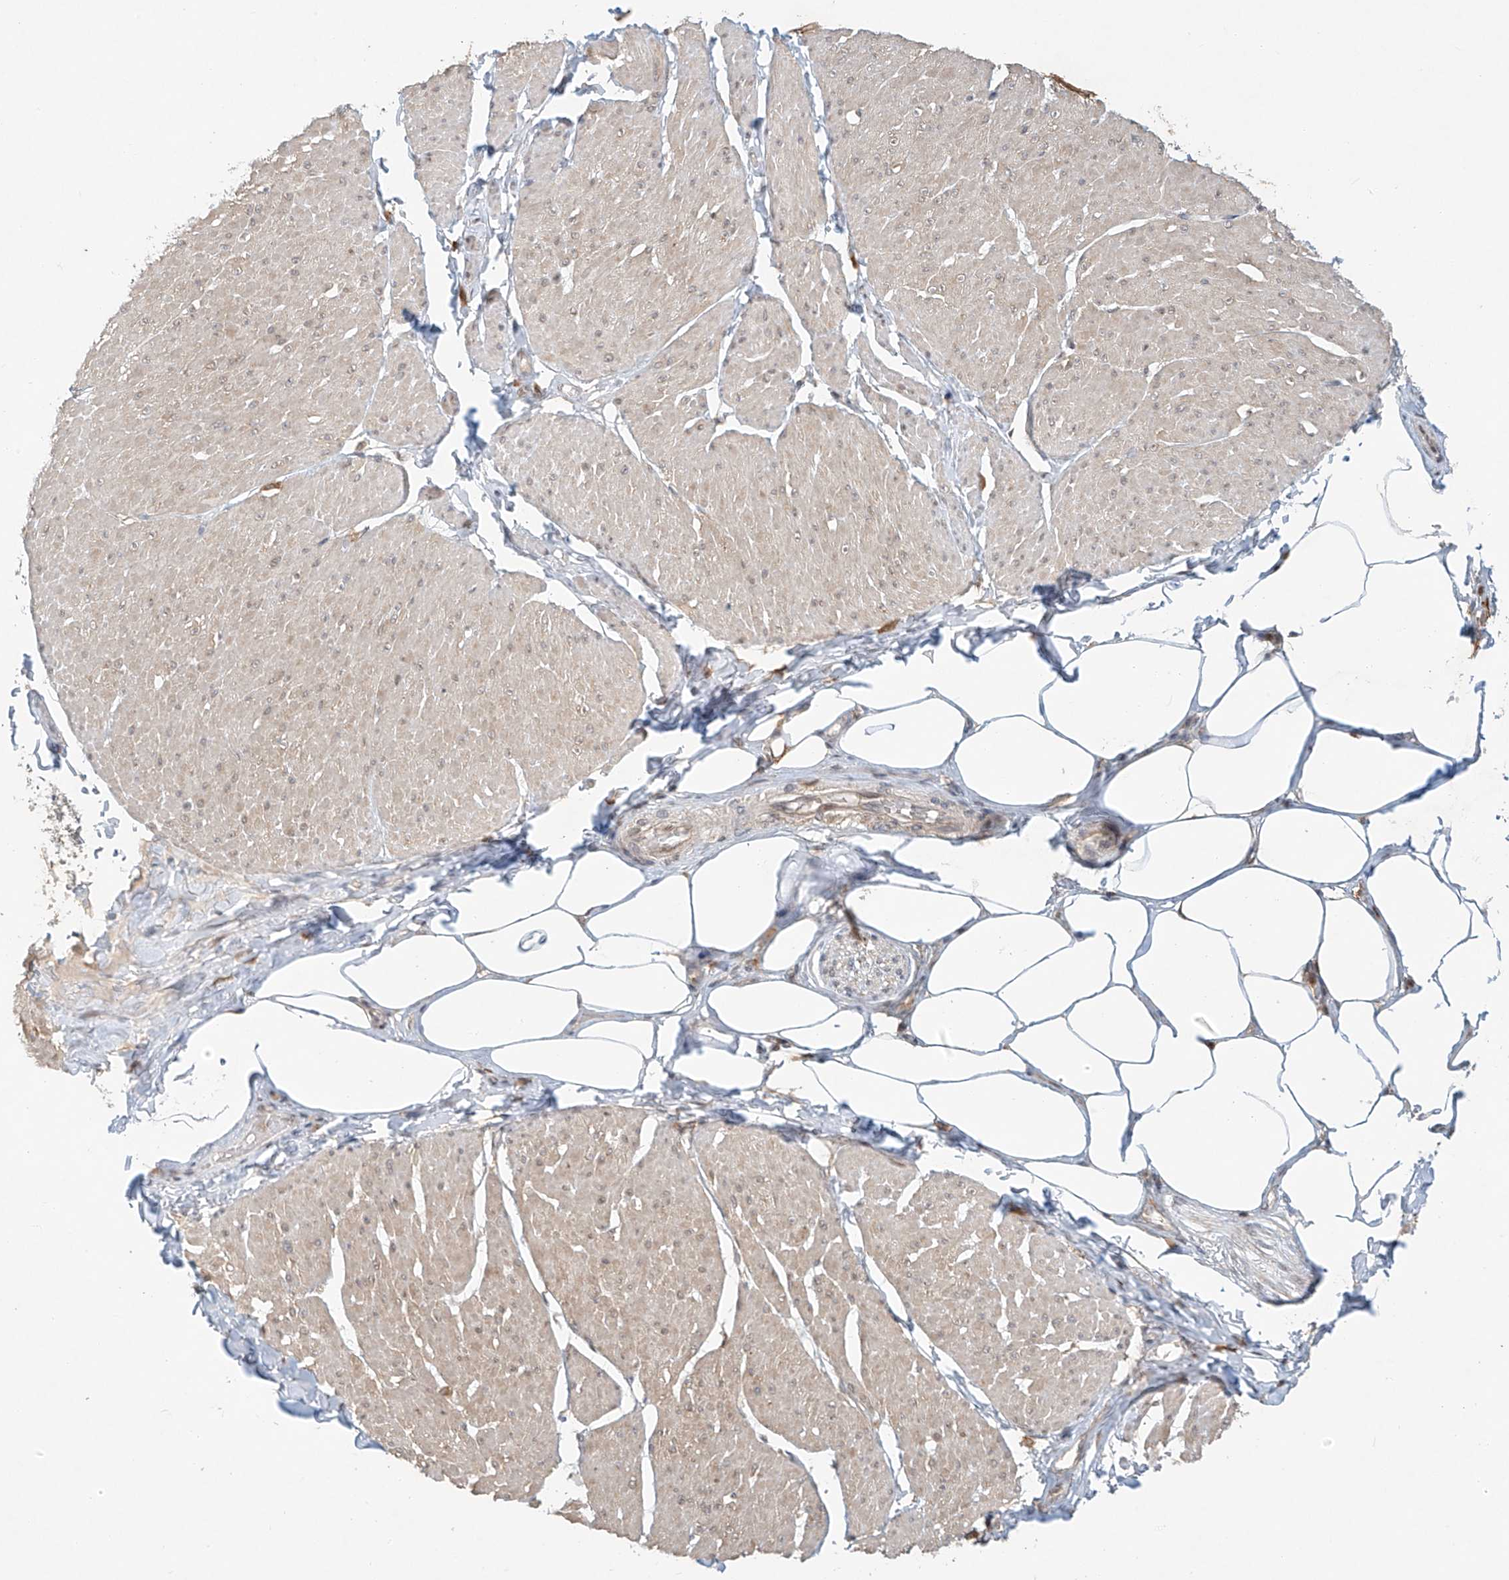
{"staining": {"intensity": "negative", "quantity": "none", "location": "none"}, "tissue": "smooth muscle", "cell_type": "Smooth muscle cells", "image_type": "normal", "snomed": [{"axis": "morphology", "description": "Urothelial carcinoma, High grade"}, {"axis": "topography", "description": "Urinary bladder"}], "caption": "Normal smooth muscle was stained to show a protein in brown. There is no significant staining in smooth muscle cells.", "gene": "SYTL3", "patient": {"sex": "male", "age": 46}}